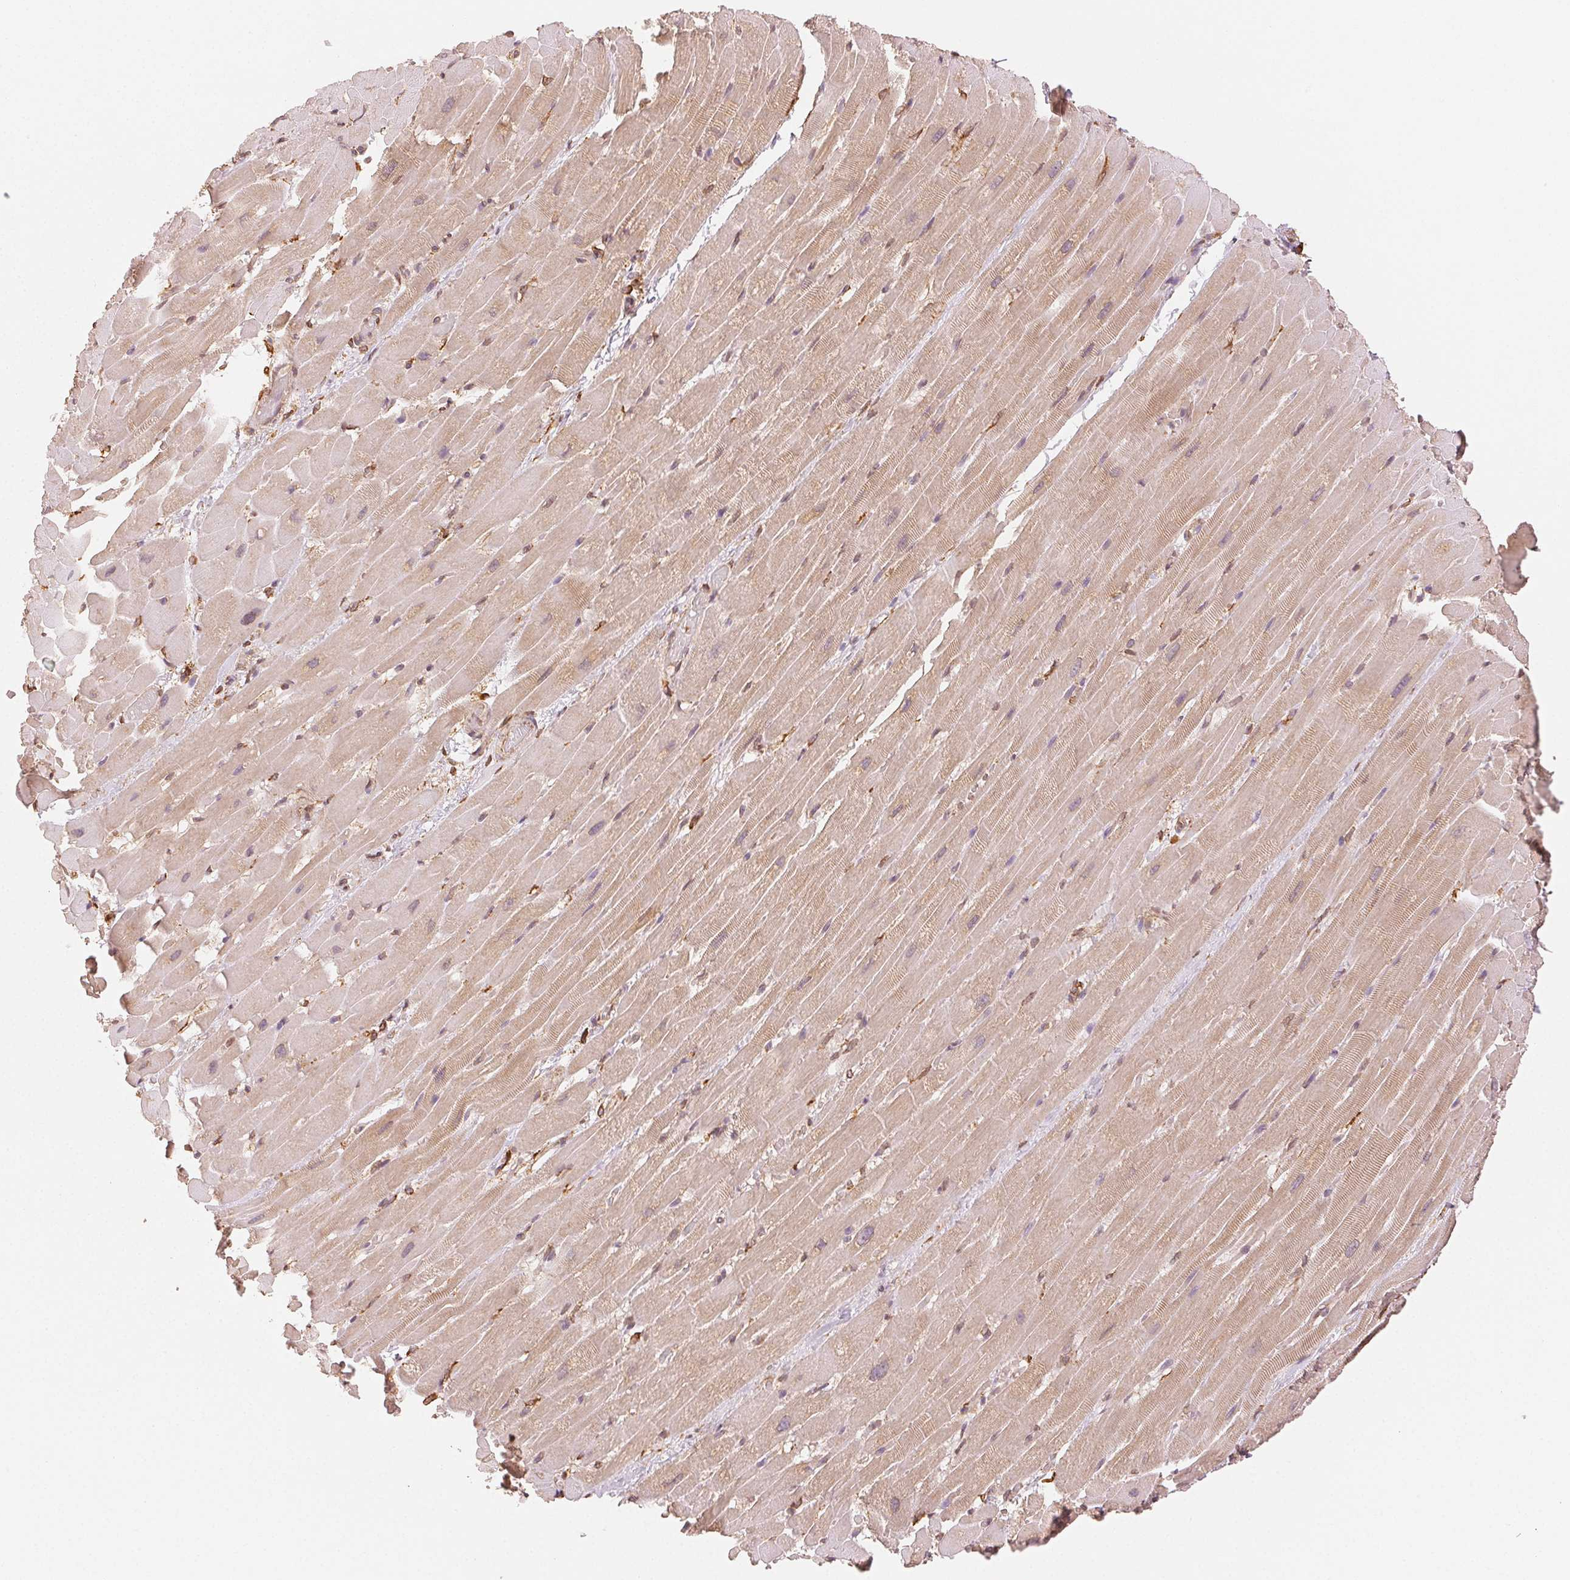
{"staining": {"intensity": "weak", "quantity": ">75%", "location": "cytoplasmic/membranous"}, "tissue": "heart muscle", "cell_type": "Cardiomyocytes", "image_type": "normal", "snomed": [{"axis": "morphology", "description": "Normal tissue, NOS"}, {"axis": "topography", "description": "Heart"}], "caption": "Immunohistochemical staining of benign heart muscle displays weak cytoplasmic/membranous protein positivity in approximately >75% of cardiomyocytes.", "gene": "RCN3", "patient": {"sex": "male", "age": 37}}